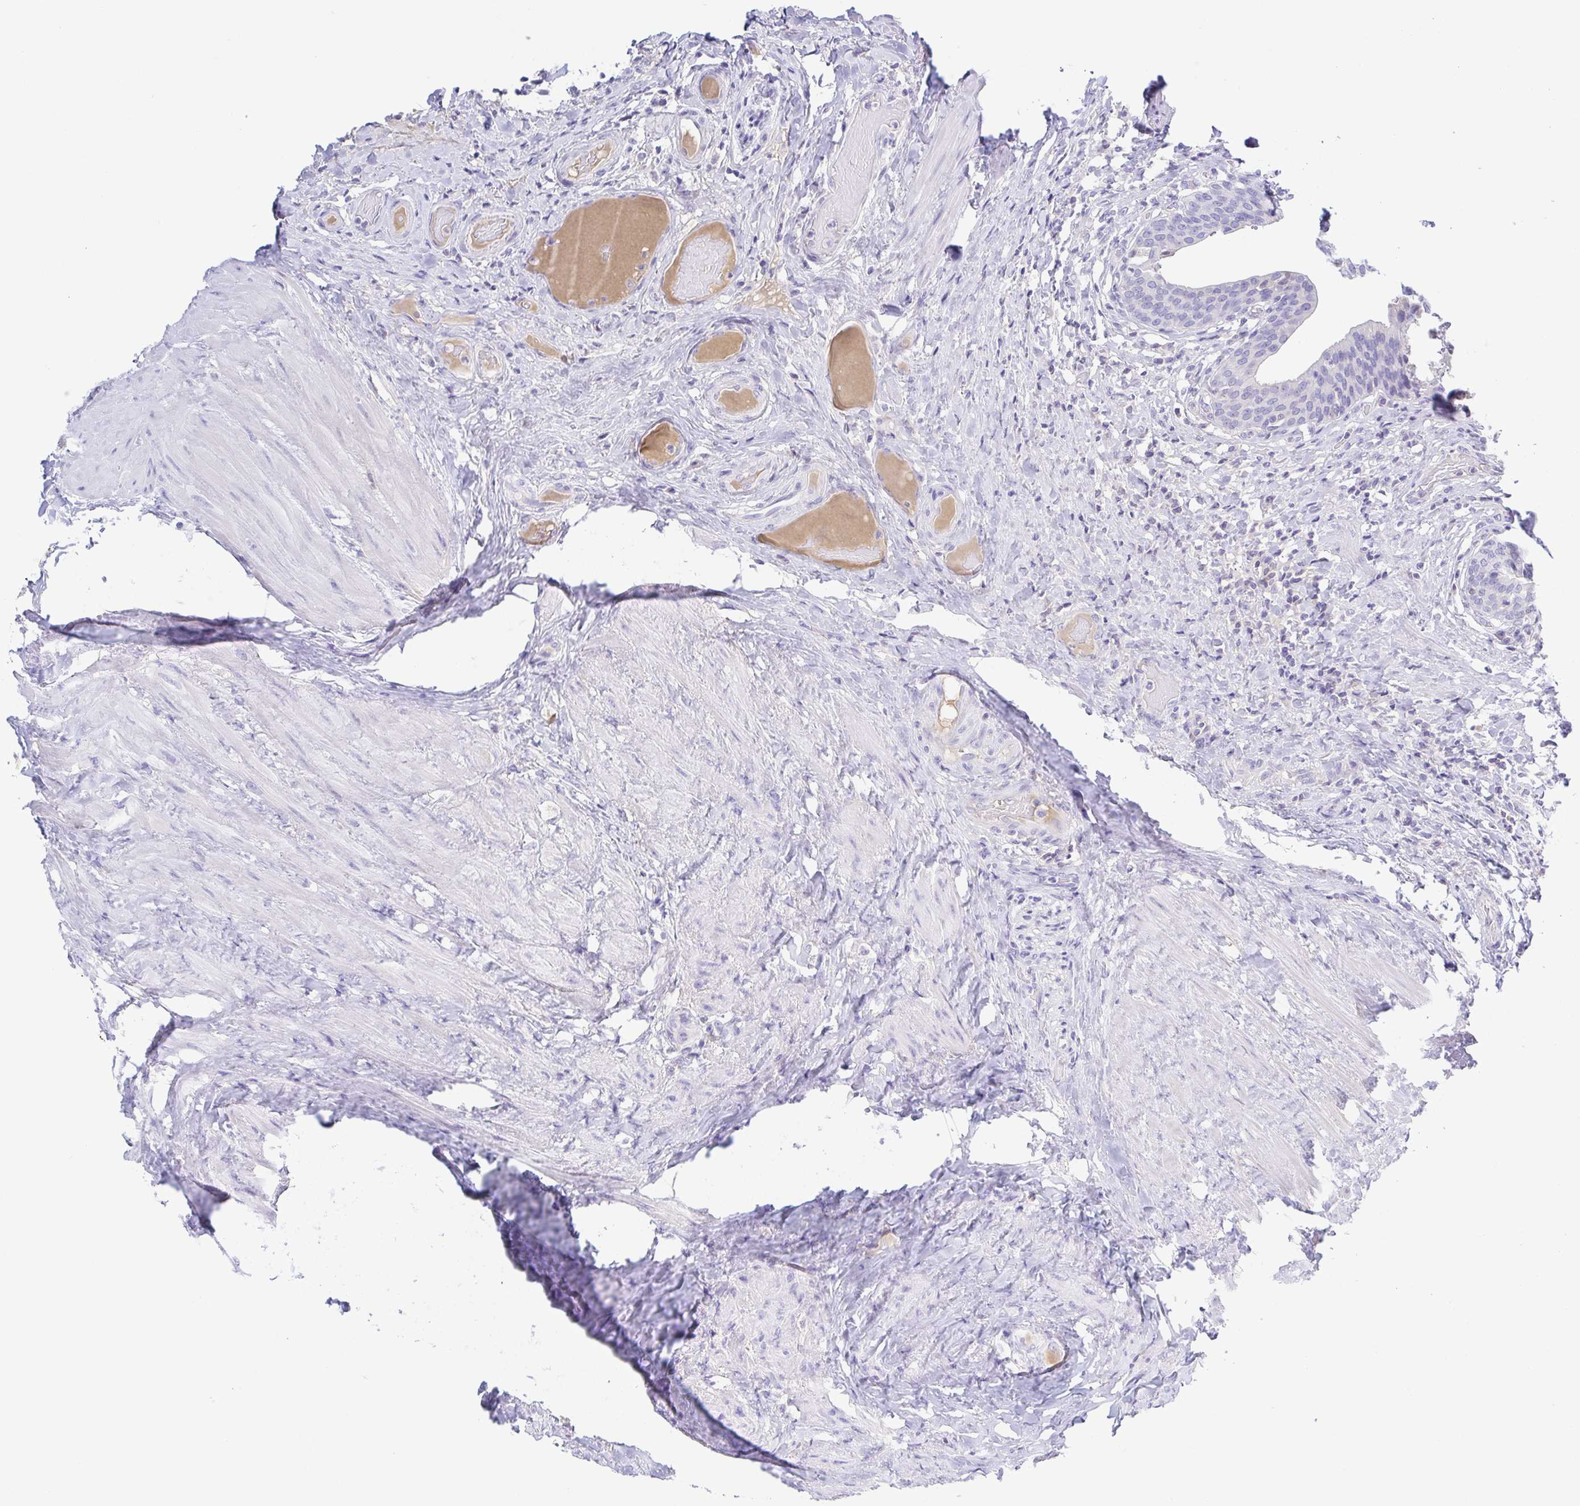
{"staining": {"intensity": "negative", "quantity": "none", "location": "none"}, "tissue": "urinary bladder", "cell_type": "Urothelial cells", "image_type": "normal", "snomed": [{"axis": "morphology", "description": "Normal tissue, NOS"}, {"axis": "topography", "description": "Urinary bladder"}, {"axis": "topography", "description": "Peripheral nerve tissue"}], "caption": "IHC histopathology image of unremarkable human urinary bladder stained for a protein (brown), which shows no positivity in urothelial cells. (DAB immunohistochemistry (IHC) with hematoxylin counter stain).", "gene": "A1BG", "patient": {"sex": "male", "age": 66}}